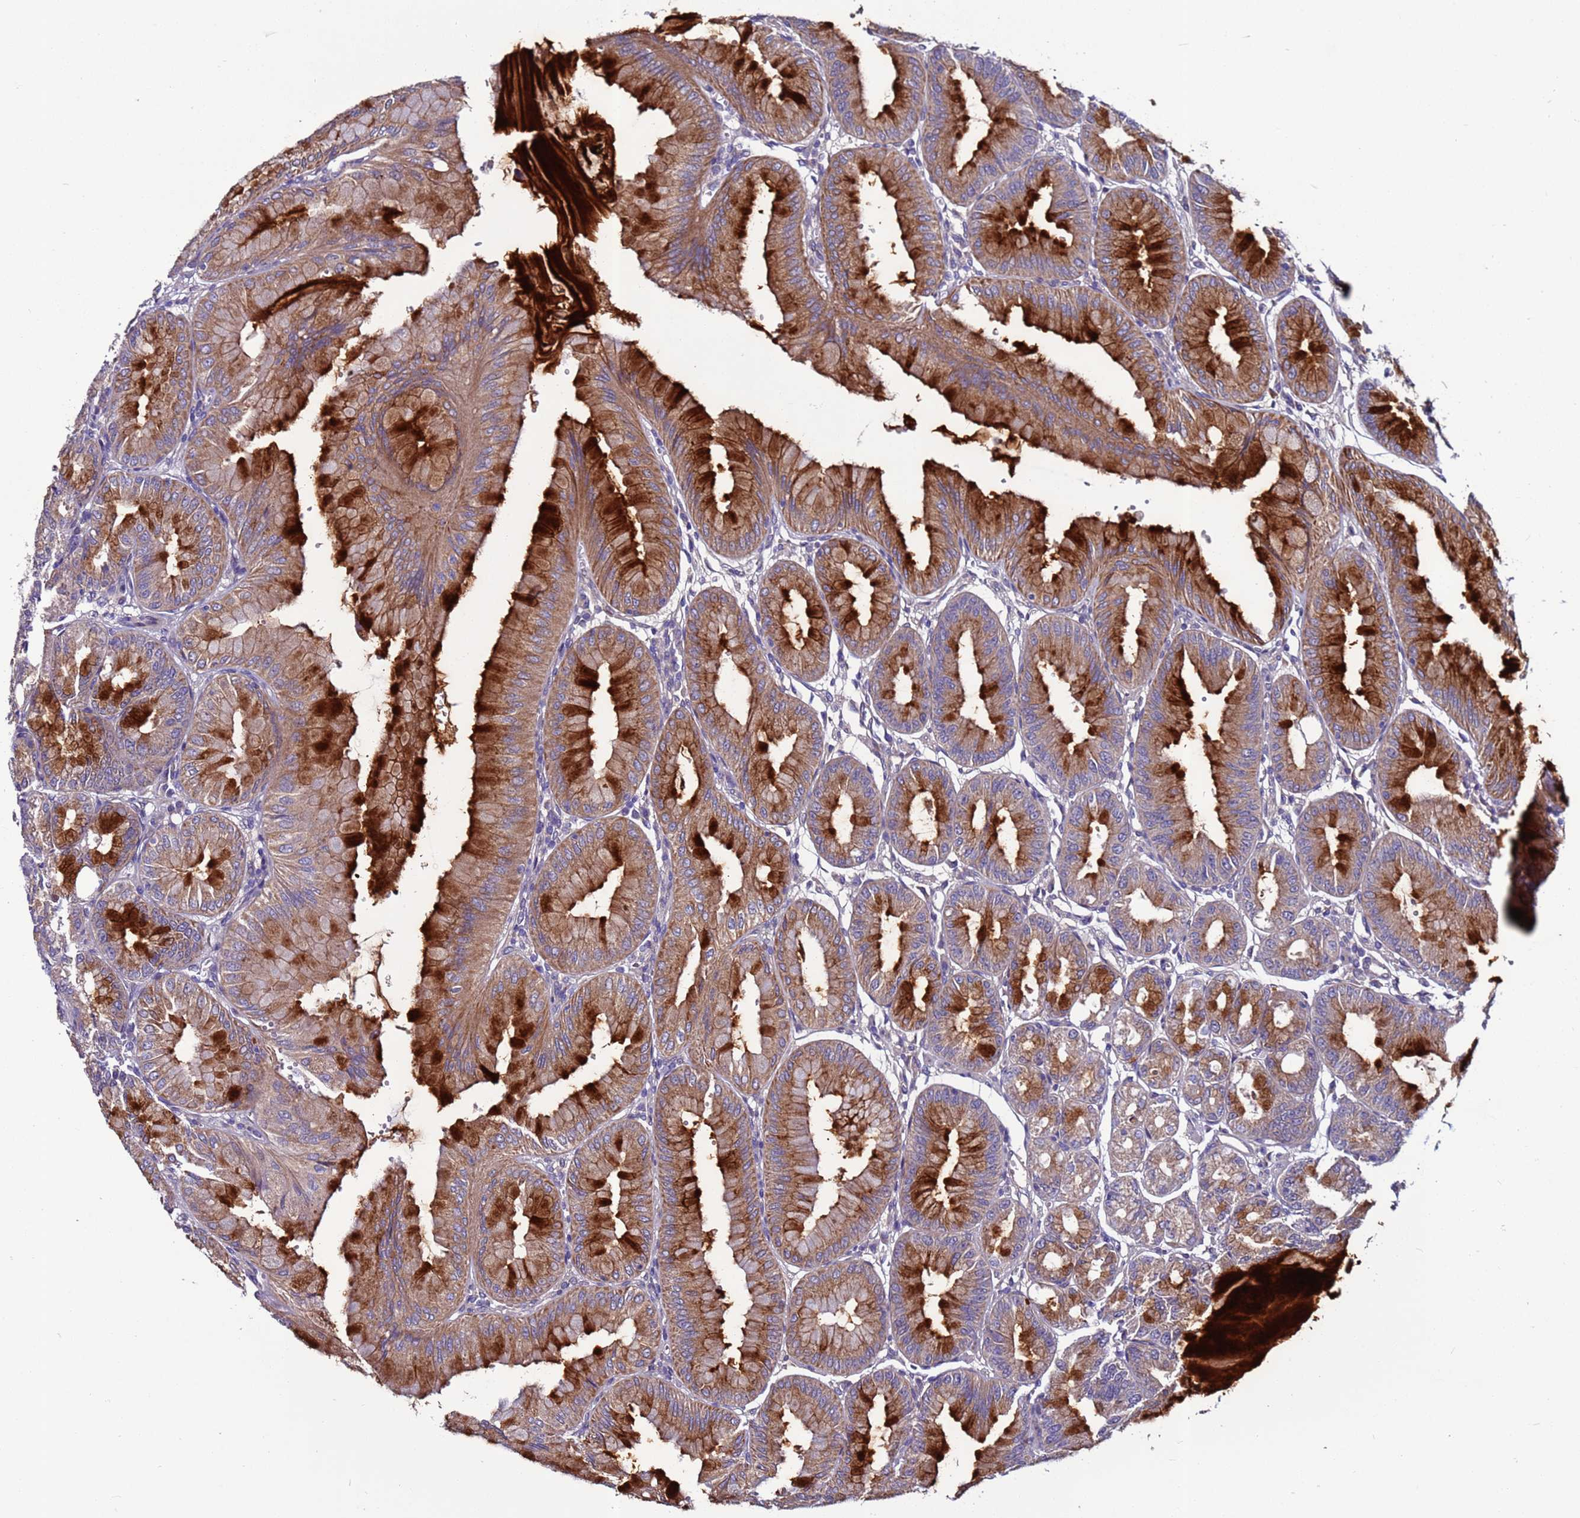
{"staining": {"intensity": "strong", "quantity": "25%-75%", "location": "cytoplasmic/membranous"}, "tissue": "stomach", "cell_type": "Glandular cells", "image_type": "normal", "snomed": [{"axis": "morphology", "description": "Normal tissue, NOS"}, {"axis": "topography", "description": "Stomach, lower"}], "caption": "About 25%-75% of glandular cells in benign stomach reveal strong cytoplasmic/membranous protein positivity as visualized by brown immunohistochemical staining.", "gene": "C8G", "patient": {"sex": "male", "age": 71}}